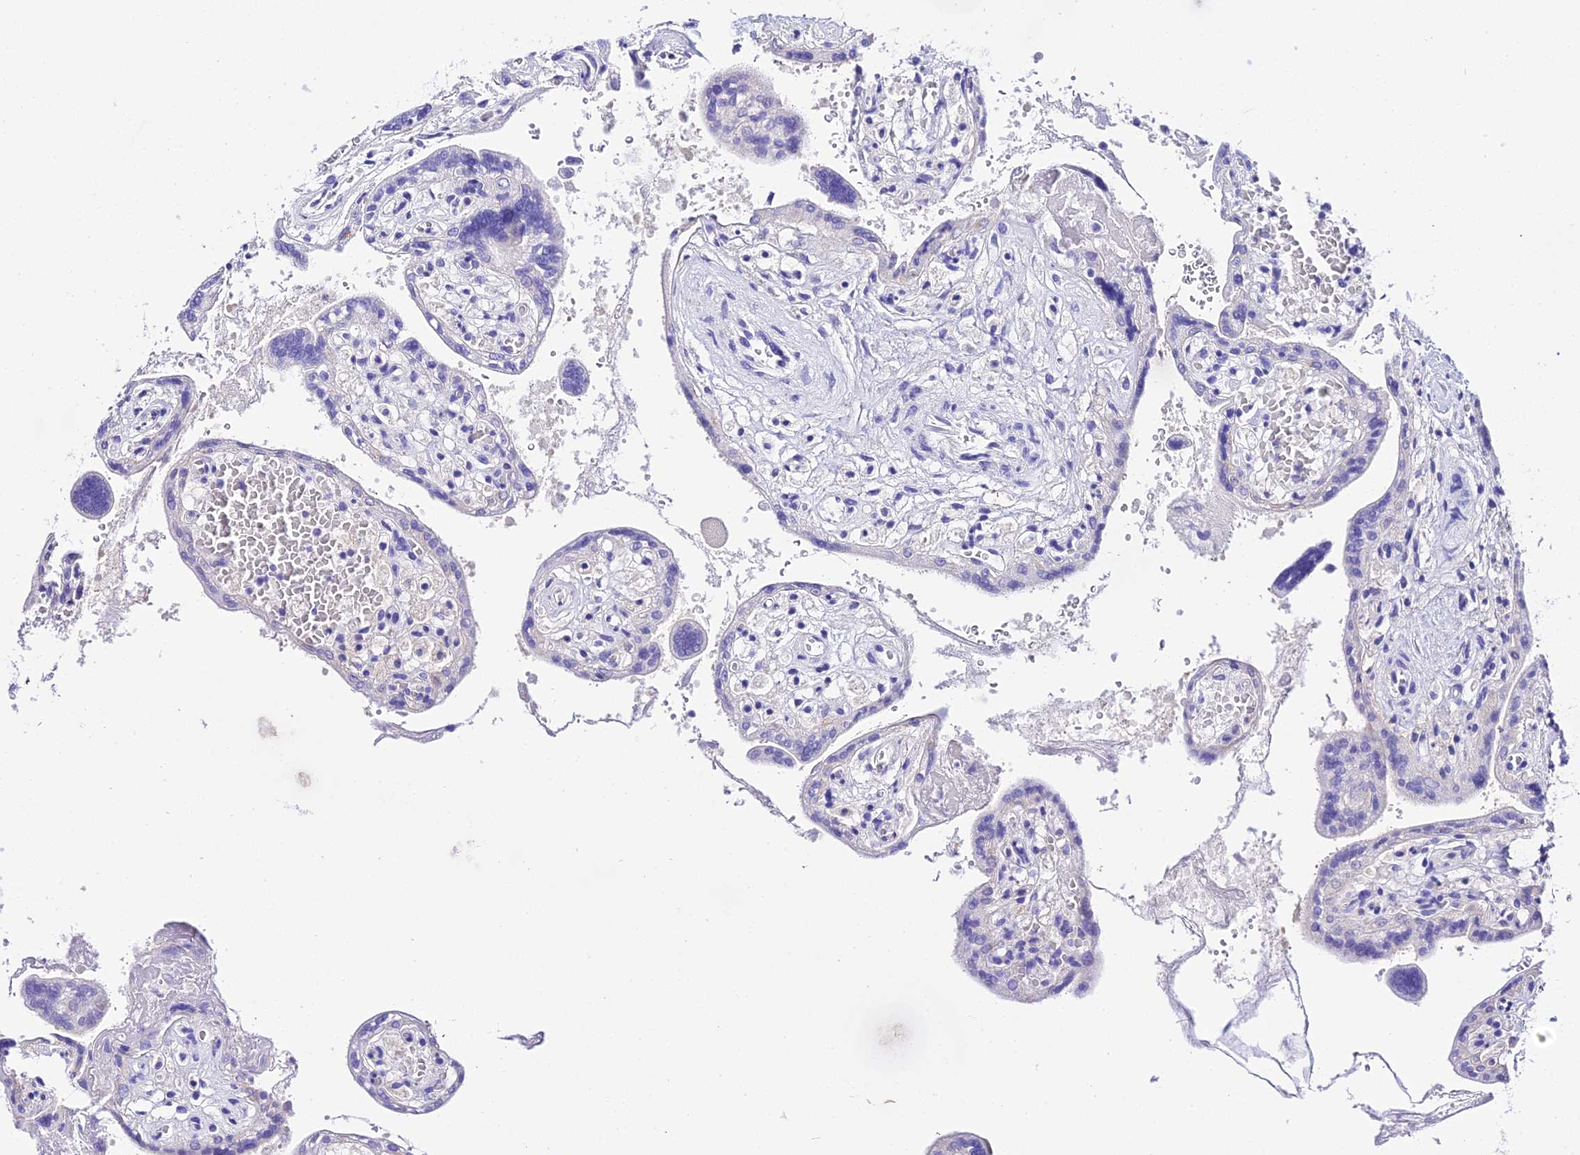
{"staining": {"intensity": "negative", "quantity": "none", "location": "none"}, "tissue": "placenta", "cell_type": "Trophoblastic cells", "image_type": "normal", "snomed": [{"axis": "morphology", "description": "Normal tissue, NOS"}, {"axis": "topography", "description": "Placenta"}], "caption": "IHC photomicrograph of benign human placenta stained for a protein (brown), which displays no positivity in trophoblastic cells. Brightfield microscopy of immunohistochemistry (IHC) stained with DAB (brown) and hematoxylin (blue), captured at high magnification.", "gene": "TMEM117", "patient": {"sex": "female", "age": 37}}